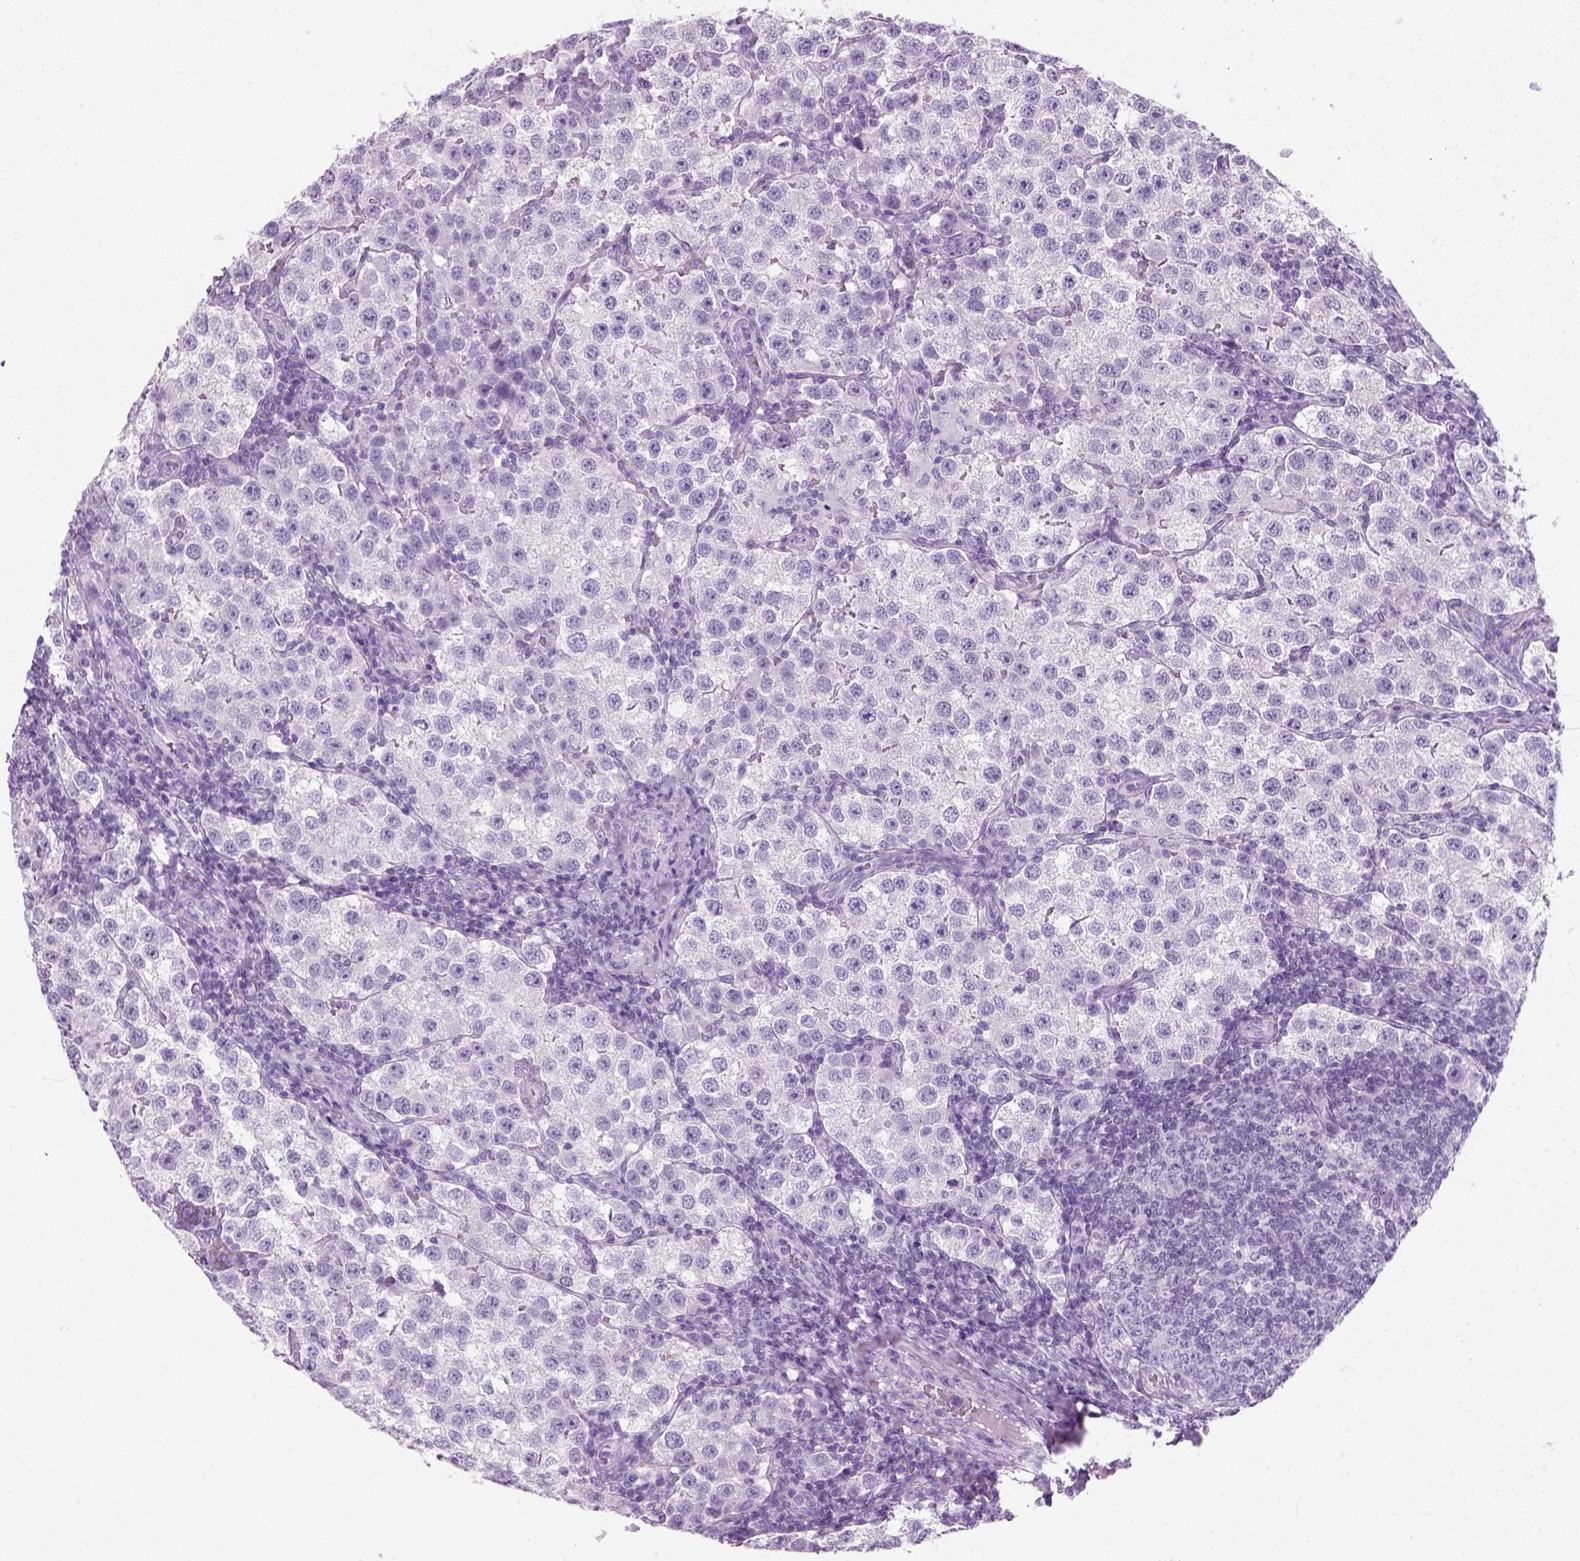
{"staining": {"intensity": "negative", "quantity": "none", "location": "none"}, "tissue": "testis cancer", "cell_type": "Tumor cells", "image_type": "cancer", "snomed": [{"axis": "morphology", "description": "Seminoma, NOS"}, {"axis": "topography", "description": "Testis"}], "caption": "Protein analysis of testis seminoma demonstrates no significant expression in tumor cells. Nuclei are stained in blue.", "gene": "SLC12A5", "patient": {"sex": "male", "age": 37}}